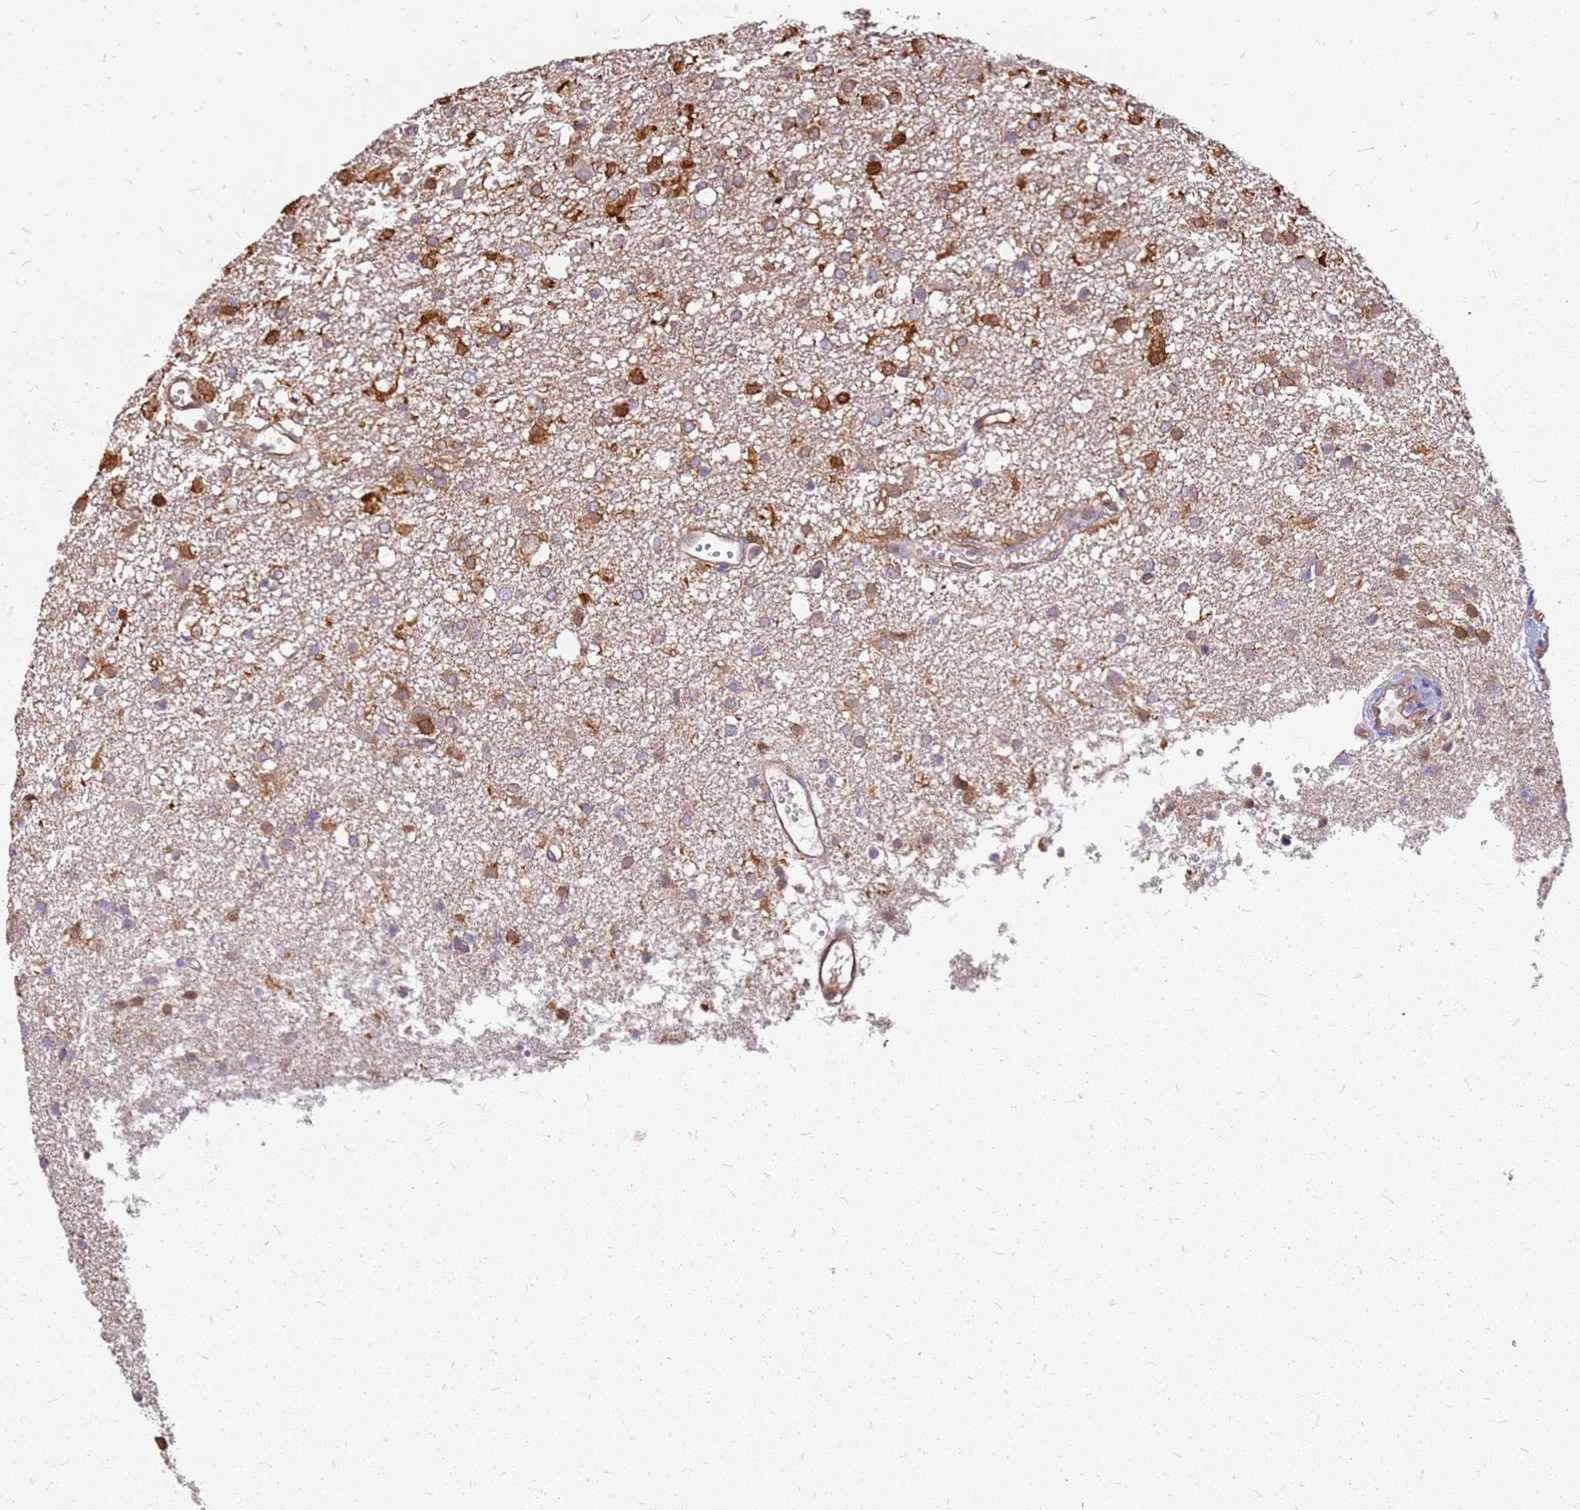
{"staining": {"intensity": "moderate", "quantity": ">75%", "location": "cytoplasmic/membranous"}, "tissue": "glioma", "cell_type": "Tumor cells", "image_type": "cancer", "snomed": [{"axis": "morphology", "description": "Glioma, malignant, High grade"}, {"axis": "topography", "description": "Brain"}], "caption": "IHC of human malignant glioma (high-grade) shows medium levels of moderate cytoplasmic/membranous positivity in approximately >75% of tumor cells.", "gene": "HDX", "patient": {"sex": "female", "age": 59}}